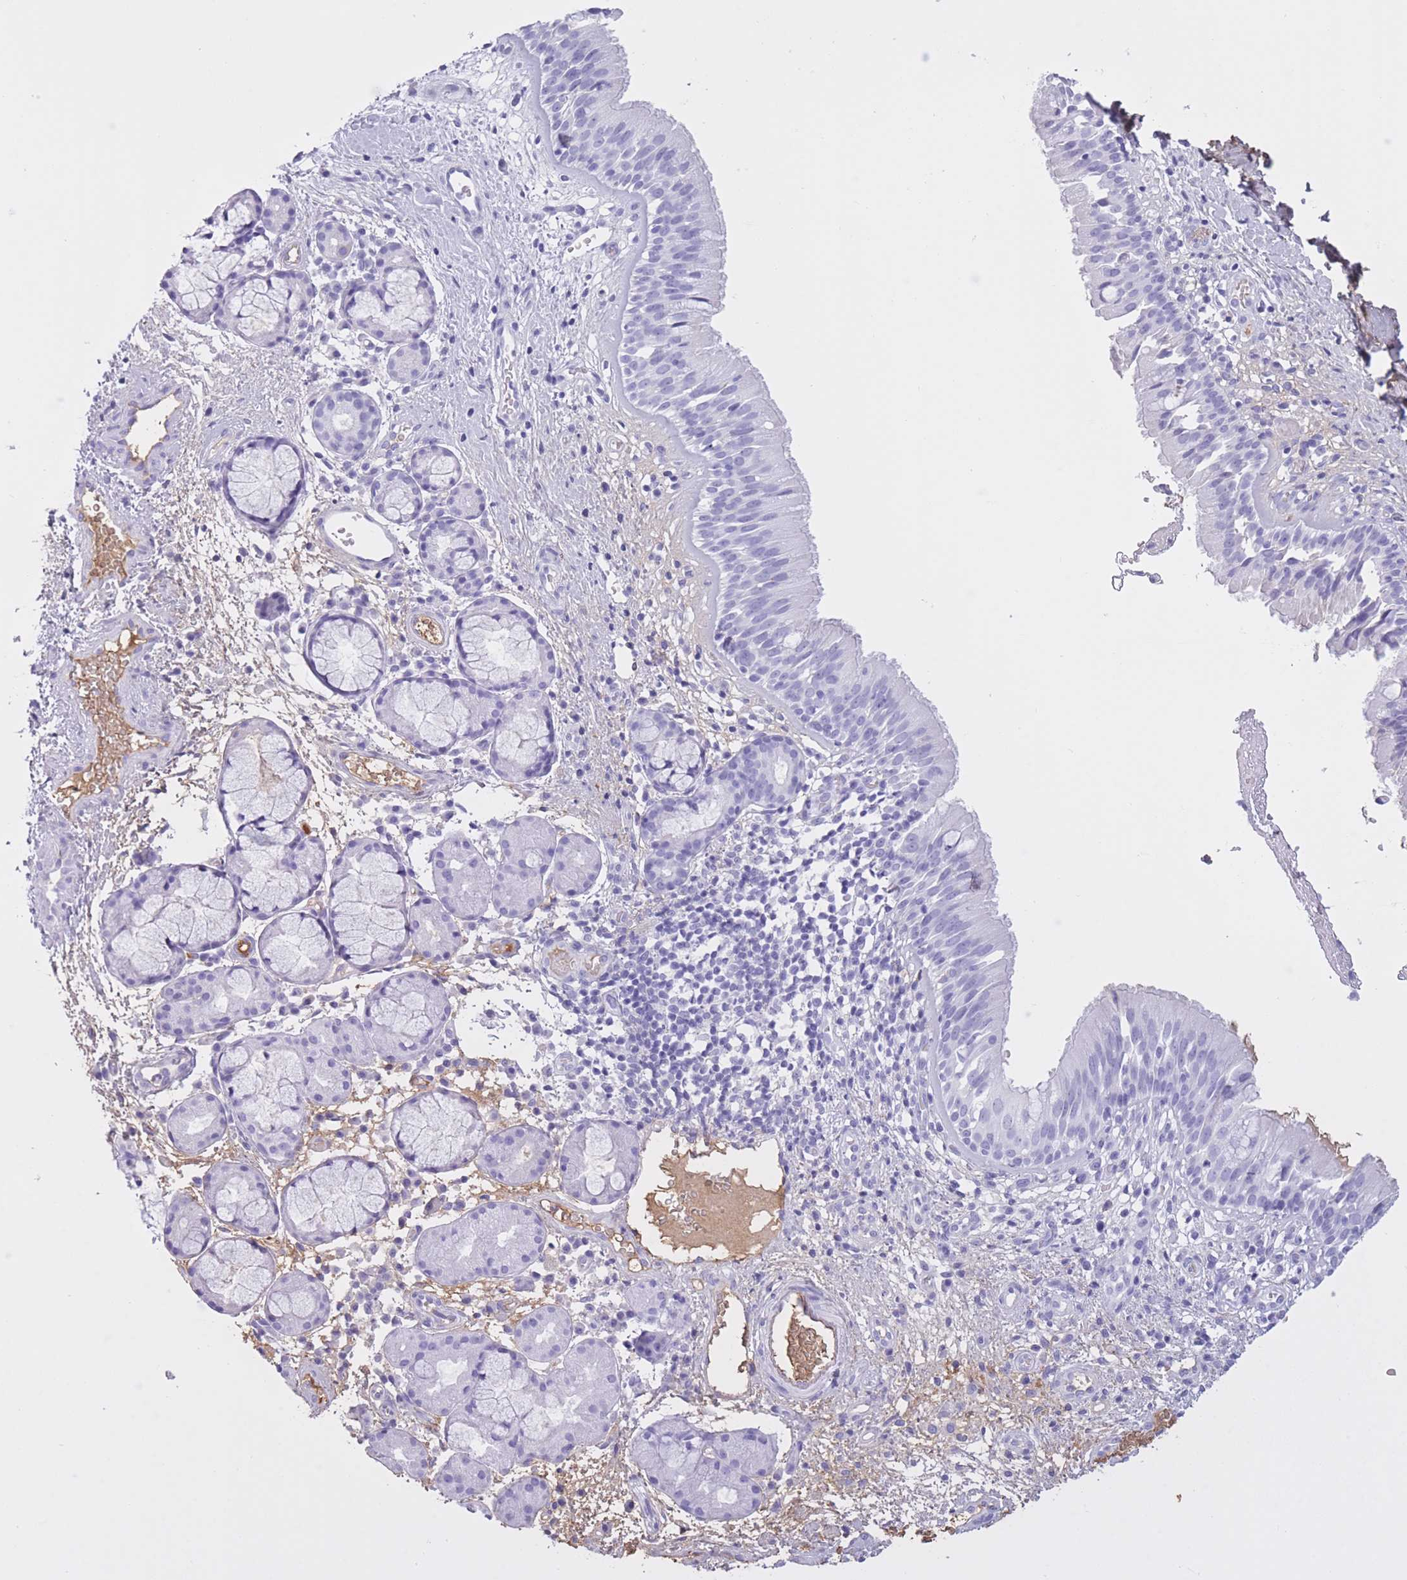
{"staining": {"intensity": "negative", "quantity": "none", "location": "none"}, "tissue": "nasopharynx", "cell_type": "Respiratory epithelial cells", "image_type": "normal", "snomed": [{"axis": "morphology", "description": "Normal tissue, NOS"}, {"axis": "topography", "description": "Nasopharynx"}], "caption": "High power microscopy photomicrograph of an IHC histopathology image of normal nasopharynx, revealing no significant staining in respiratory epithelial cells. (DAB immunohistochemistry with hematoxylin counter stain).", "gene": "AP3S1", "patient": {"sex": "male", "age": 65}}